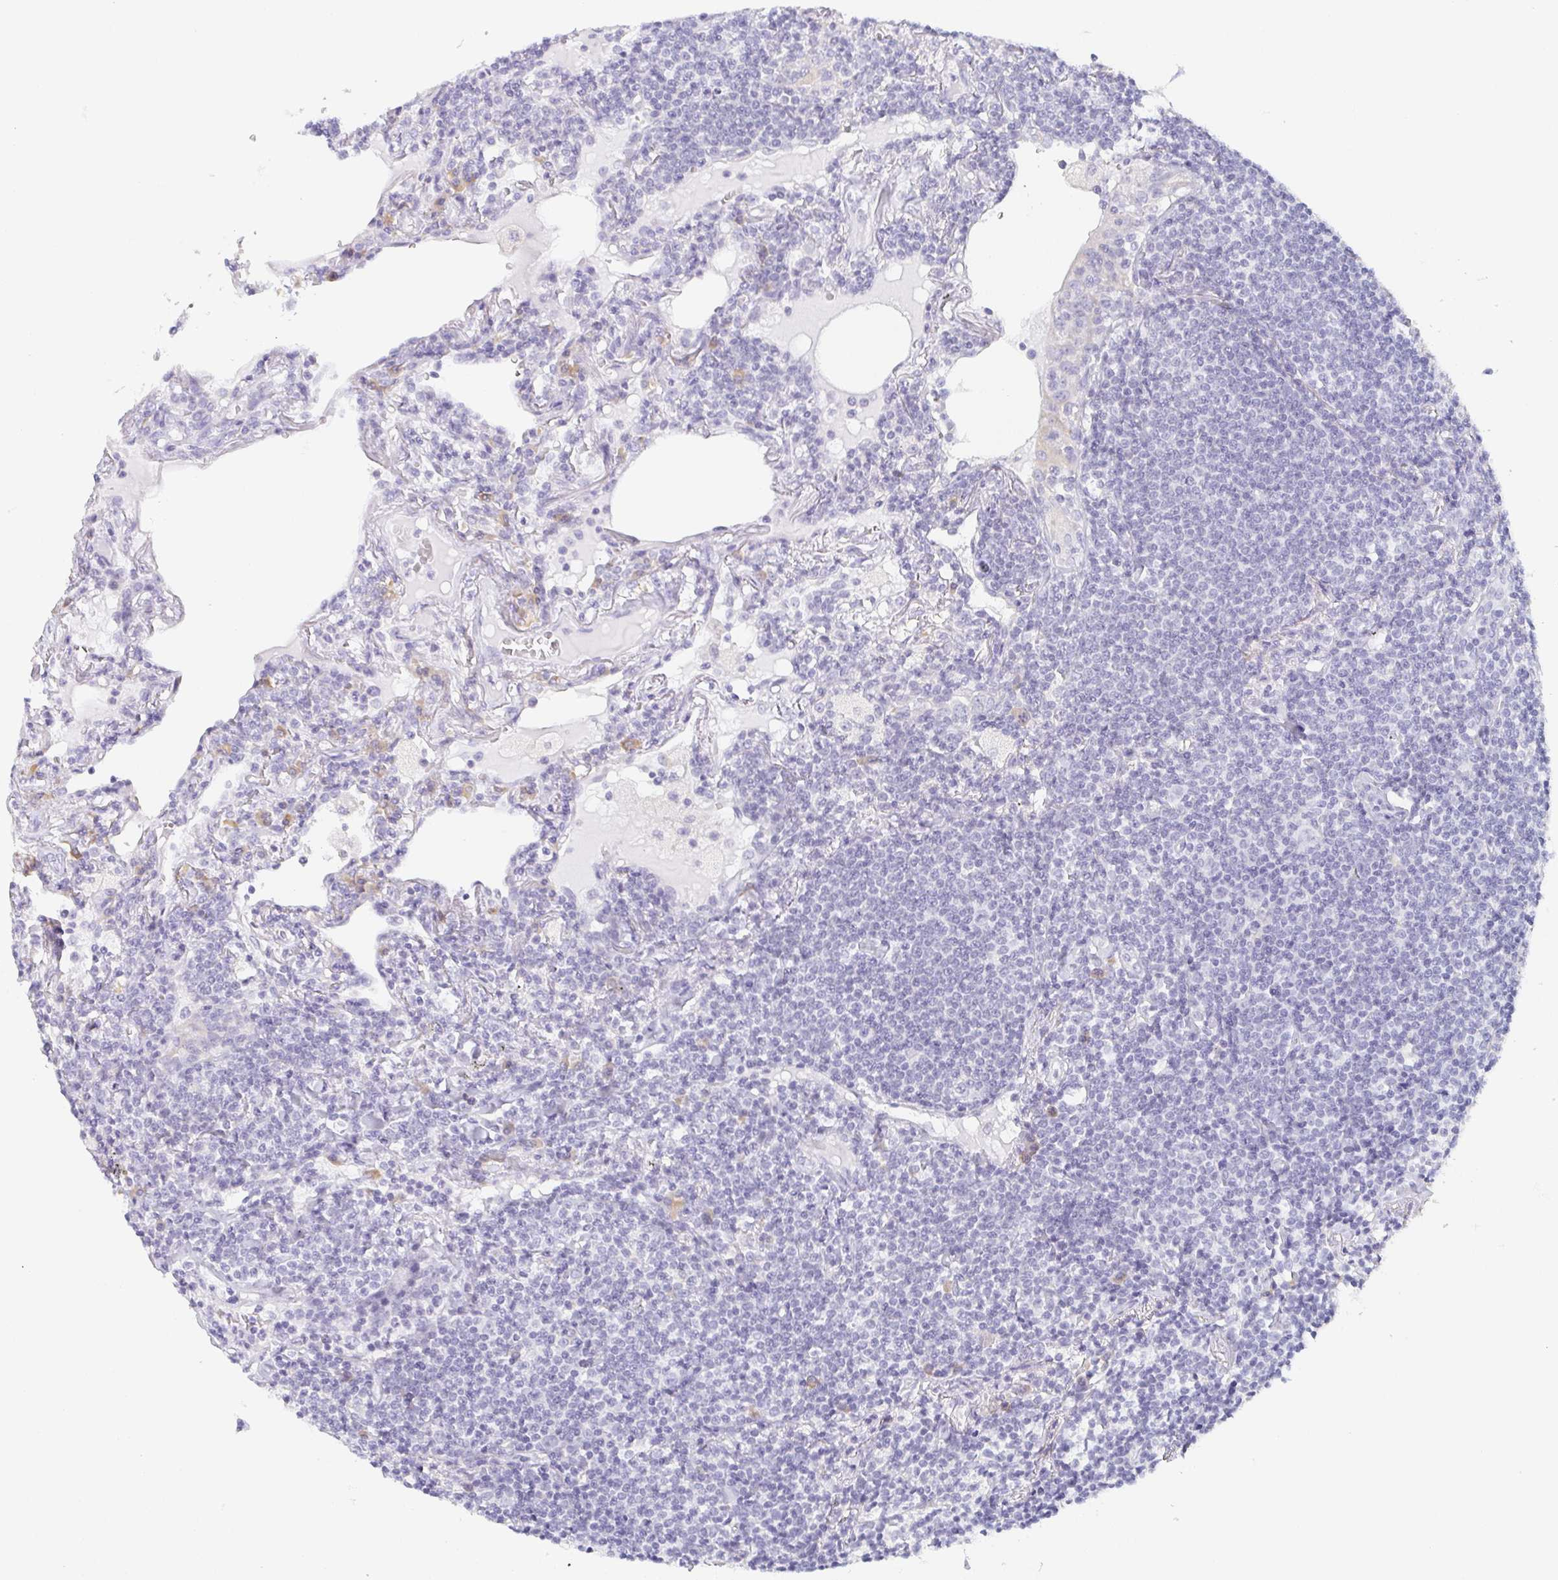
{"staining": {"intensity": "negative", "quantity": "none", "location": "none"}, "tissue": "lymphoma", "cell_type": "Tumor cells", "image_type": "cancer", "snomed": [{"axis": "morphology", "description": "Malignant lymphoma, non-Hodgkin's type, Low grade"}, {"axis": "topography", "description": "Lung"}], "caption": "Immunohistochemical staining of human lymphoma reveals no significant expression in tumor cells.", "gene": "PRR27", "patient": {"sex": "female", "age": 71}}